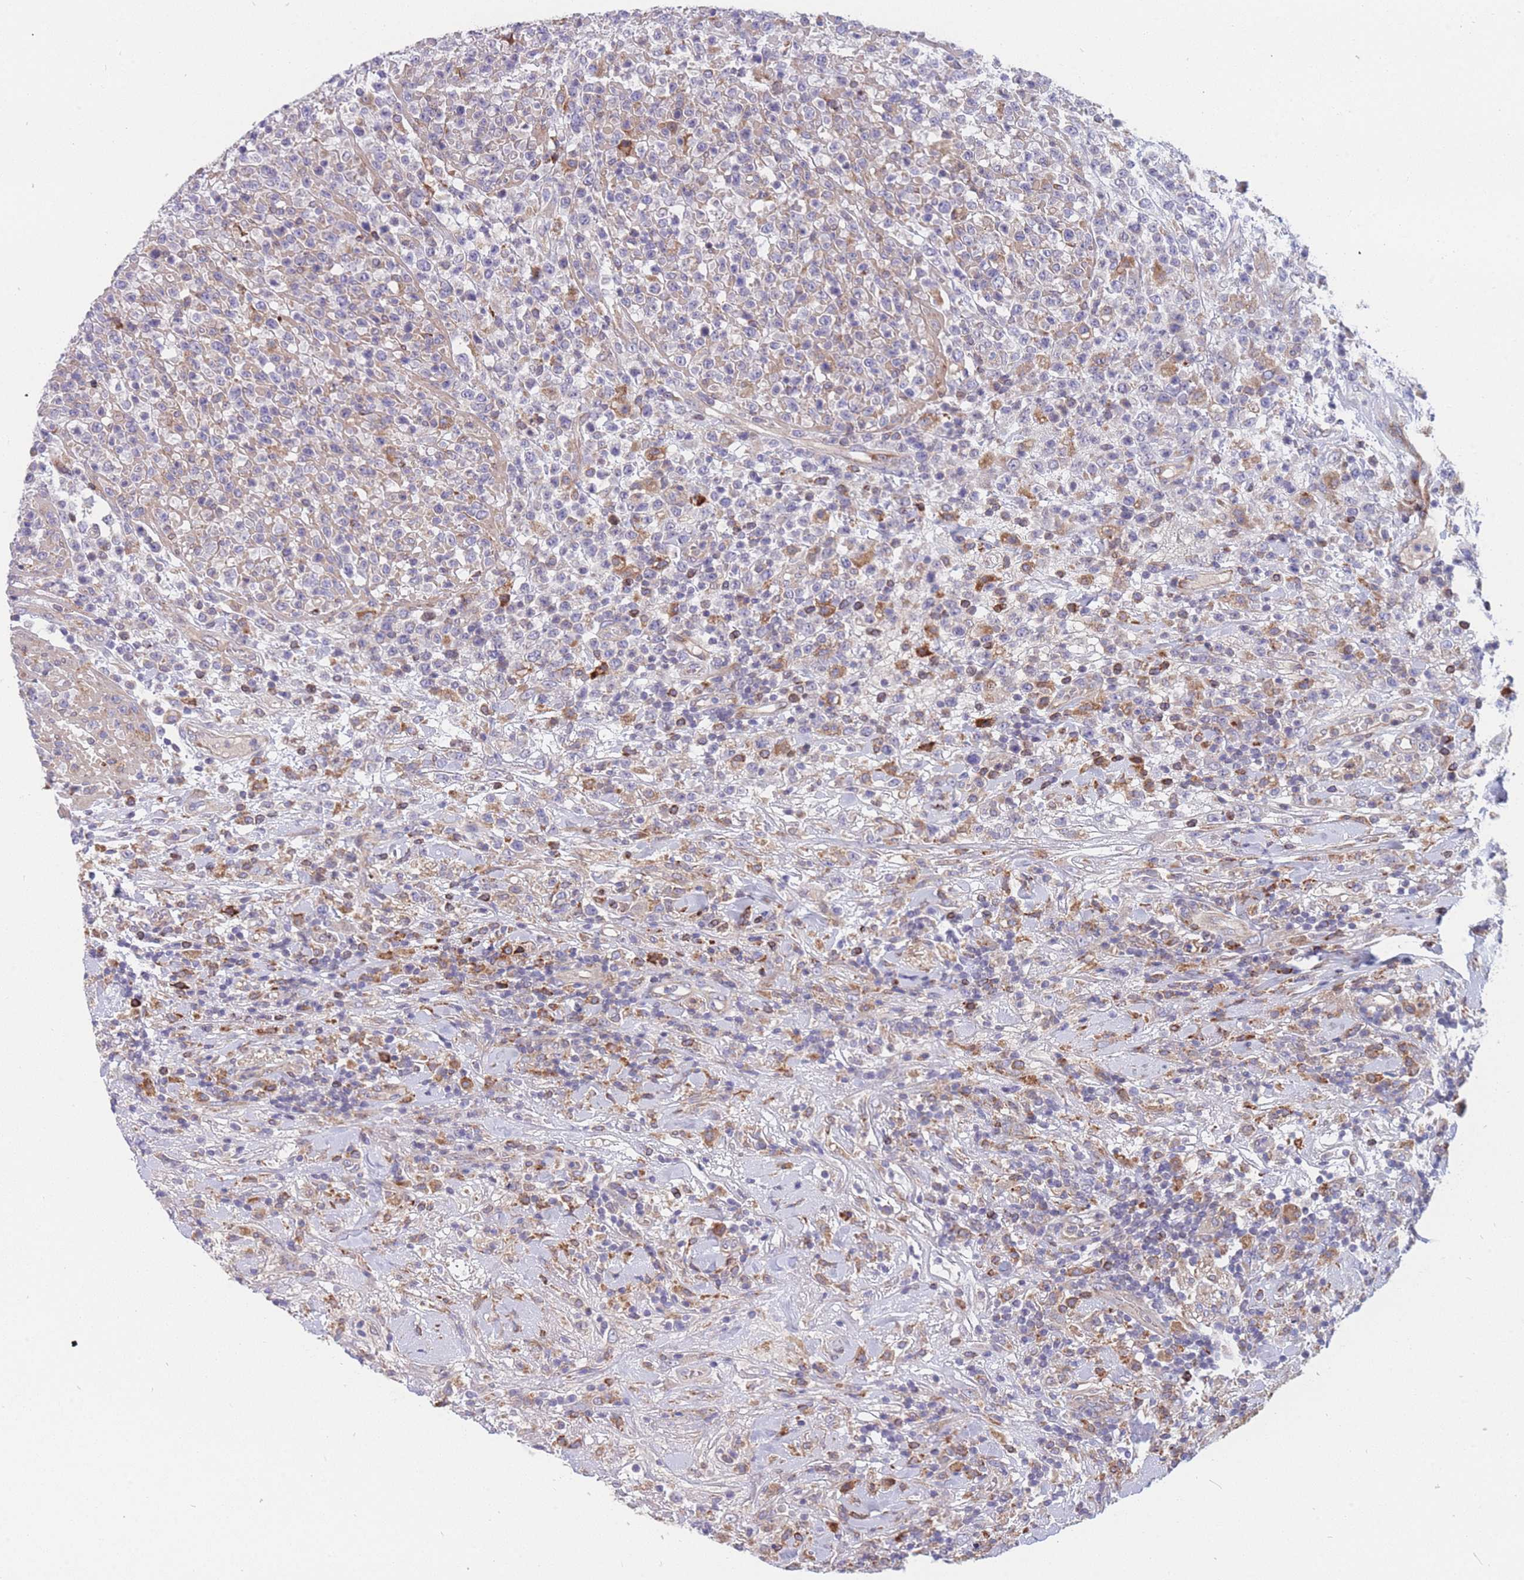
{"staining": {"intensity": "negative", "quantity": "none", "location": "none"}, "tissue": "lymphoma", "cell_type": "Tumor cells", "image_type": "cancer", "snomed": [{"axis": "morphology", "description": "Malignant lymphoma, non-Hodgkin's type, High grade"}, {"axis": "topography", "description": "Colon"}], "caption": "A micrograph of human lymphoma is negative for staining in tumor cells. (Immunohistochemistry, brightfield microscopy, high magnification).", "gene": "TMEM131L", "patient": {"sex": "female", "age": 53}}